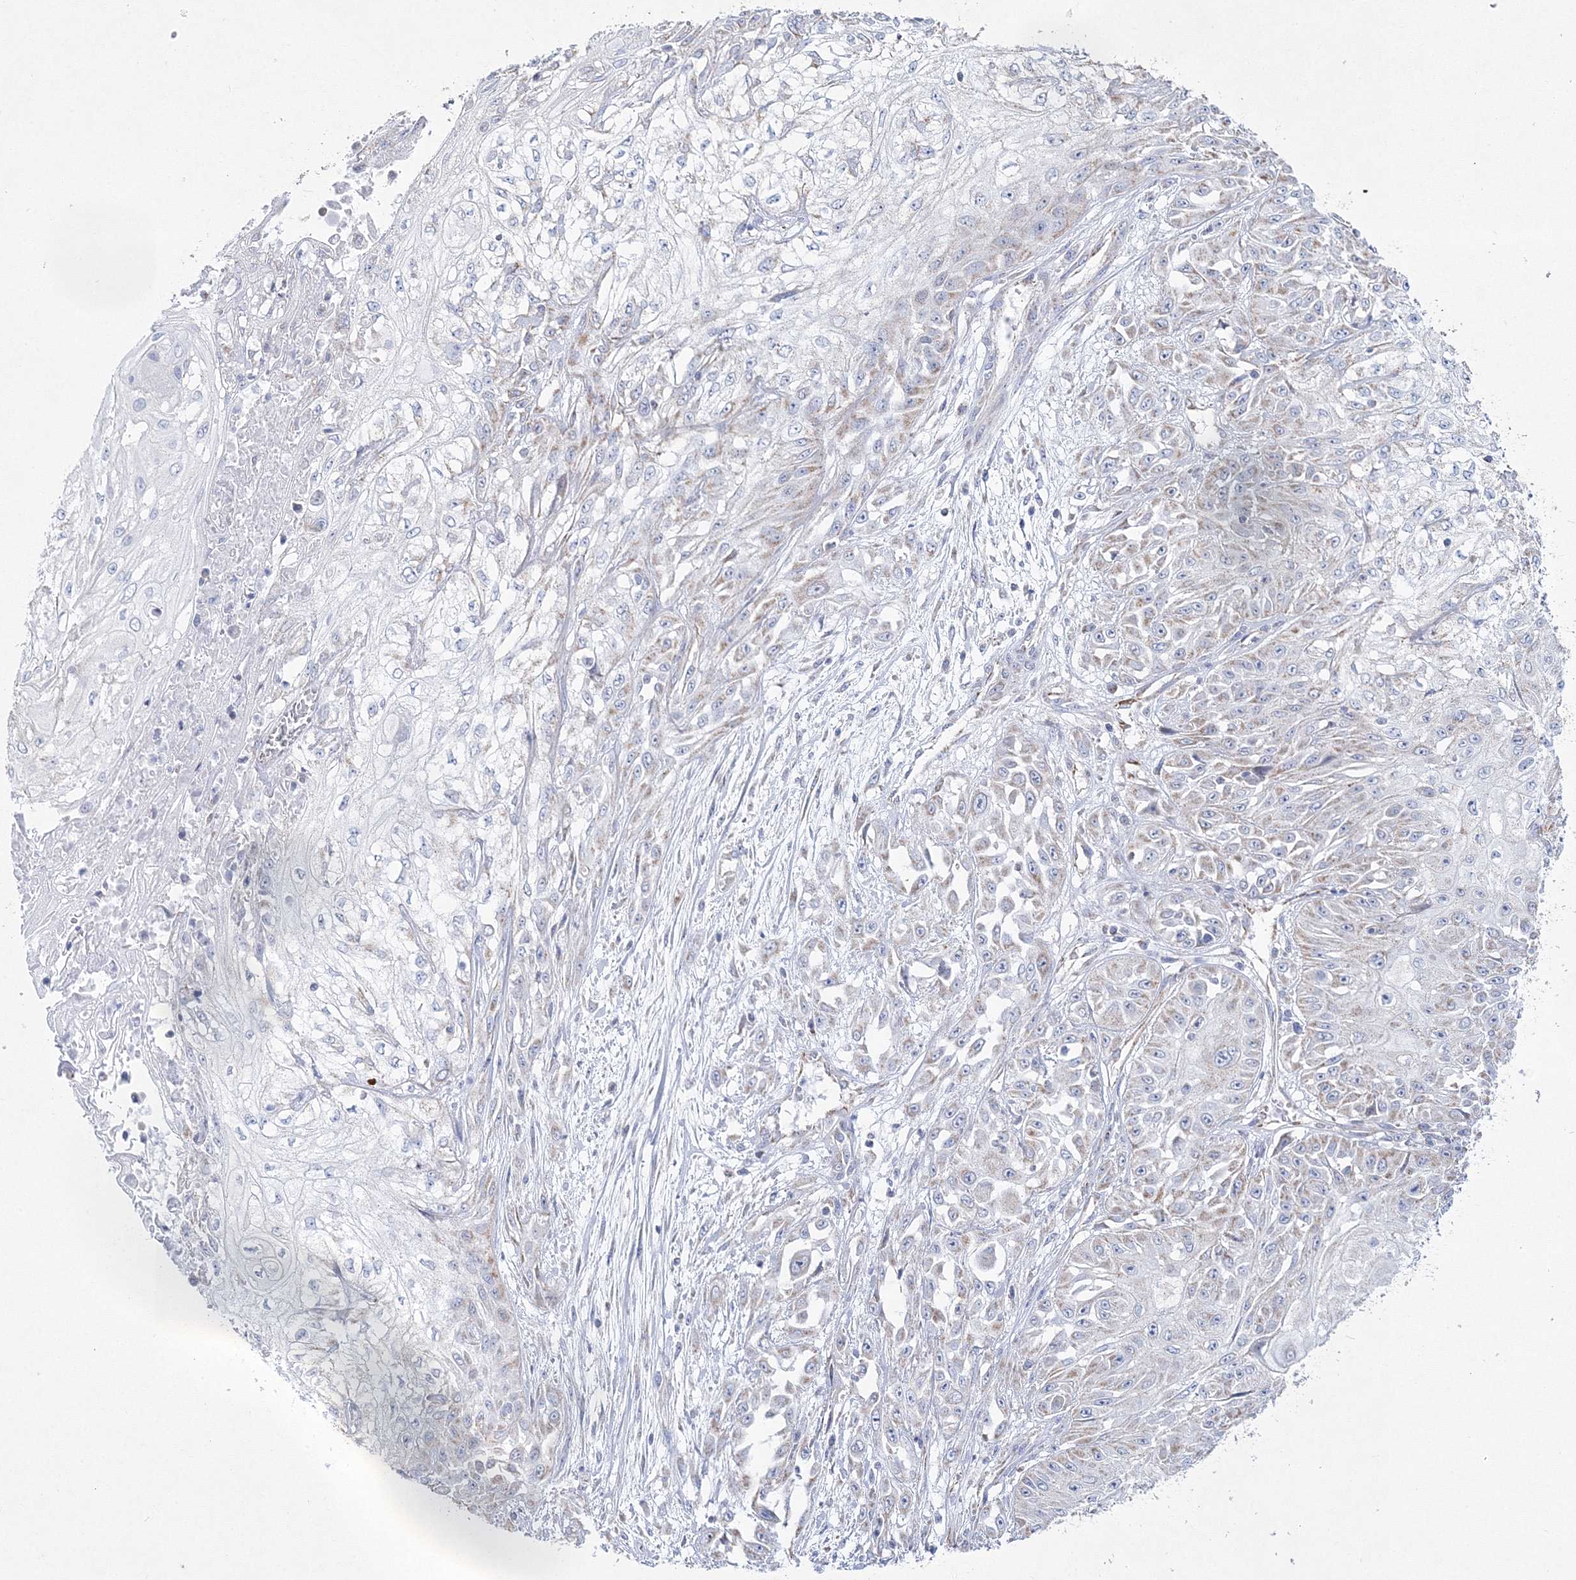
{"staining": {"intensity": "weak", "quantity": "<25%", "location": "cytoplasmic/membranous"}, "tissue": "skin cancer", "cell_type": "Tumor cells", "image_type": "cancer", "snomed": [{"axis": "morphology", "description": "Squamous cell carcinoma, NOS"}, {"axis": "morphology", "description": "Squamous cell carcinoma, metastatic, NOS"}, {"axis": "topography", "description": "Skin"}, {"axis": "topography", "description": "Lymph node"}], "caption": "Immunohistochemistry image of neoplastic tissue: human skin cancer stained with DAB (3,3'-diaminobenzidine) demonstrates no significant protein positivity in tumor cells. (DAB IHC with hematoxylin counter stain).", "gene": "HIBCH", "patient": {"sex": "male", "age": 75}}